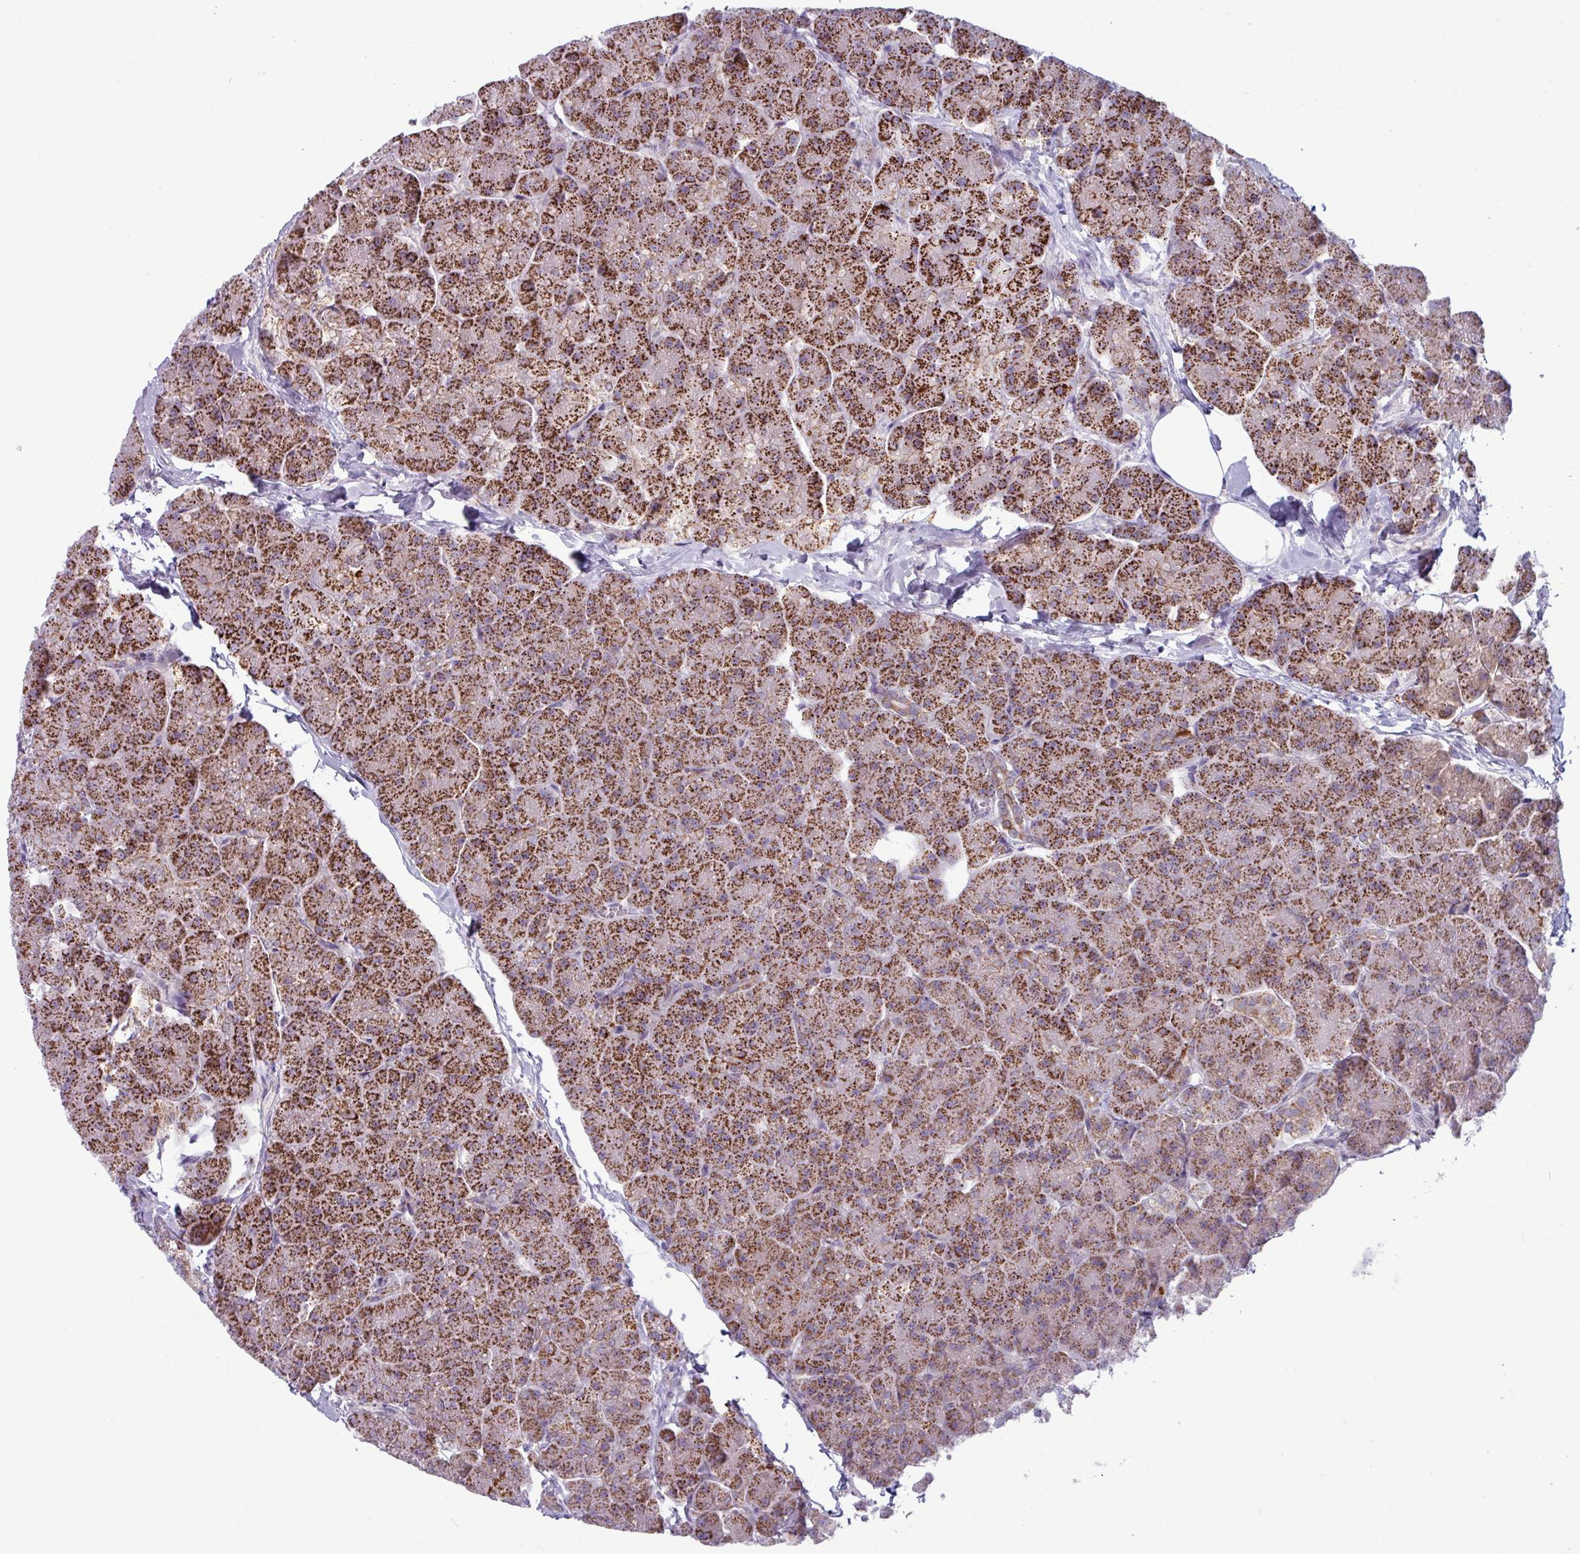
{"staining": {"intensity": "strong", "quantity": ">75%", "location": "cytoplasmic/membranous"}, "tissue": "pancreas", "cell_type": "Exocrine glandular cells", "image_type": "normal", "snomed": [{"axis": "morphology", "description": "Normal tissue, NOS"}, {"axis": "topography", "description": "Pancreas"}, {"axis": "topography", "description": "Peripheral nerve tissue"}], "caption": "Immunohistochemistry (DAB (3,3'-diaminobenzidine)) staining of unremarkable pancreas displays strong cytoplasmic/membranous protein expression in about >75% of exocrine glandular cells. (Brightfield microscopy of DAB IHC at high magnification).", "gene": "ZNF615", "patient": {"sex": "male", "age": 54}}